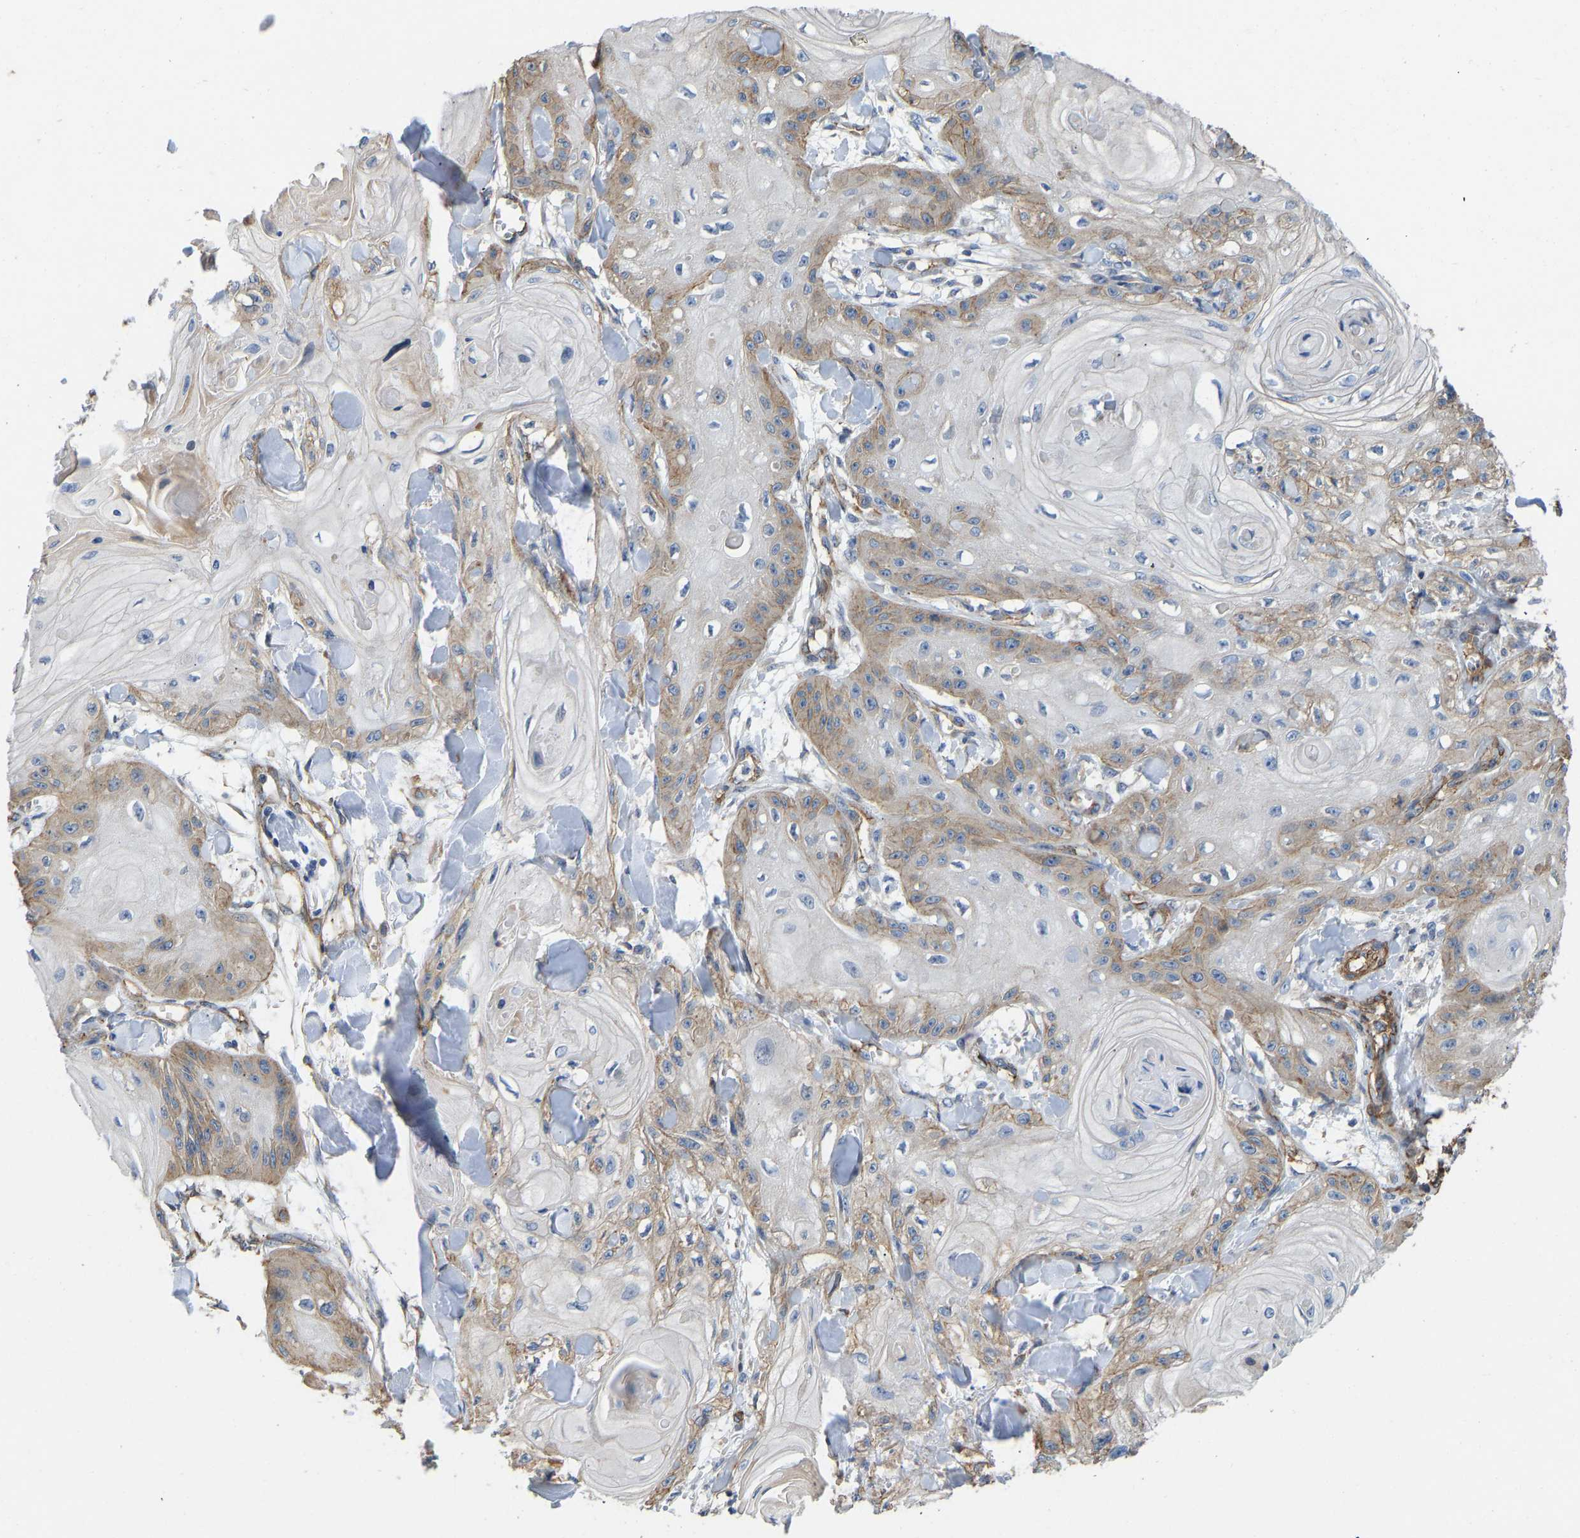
{"staining": {"intensity": "moderate", "quantity": "<25%", "location": "cytoplasmic/membranous"}, "tissue": "skin cancer", "cell_type": "Tumor cells", "image_type": "cancer", "snomed": [{"axis": "morphology", "description": "Squamous cell carcinoma, NOS"}, {"axis": "topography", "description": "Skin"}], "caption": "Skin cancer (squamous cell carcinoma) stained for a protein (brown) shows moderate cytoplasmic/membranous positive expression in approximately <25% of tumor cells.", "gene": "ELMO2", "patient": {"sex": "male", "age": 74}}